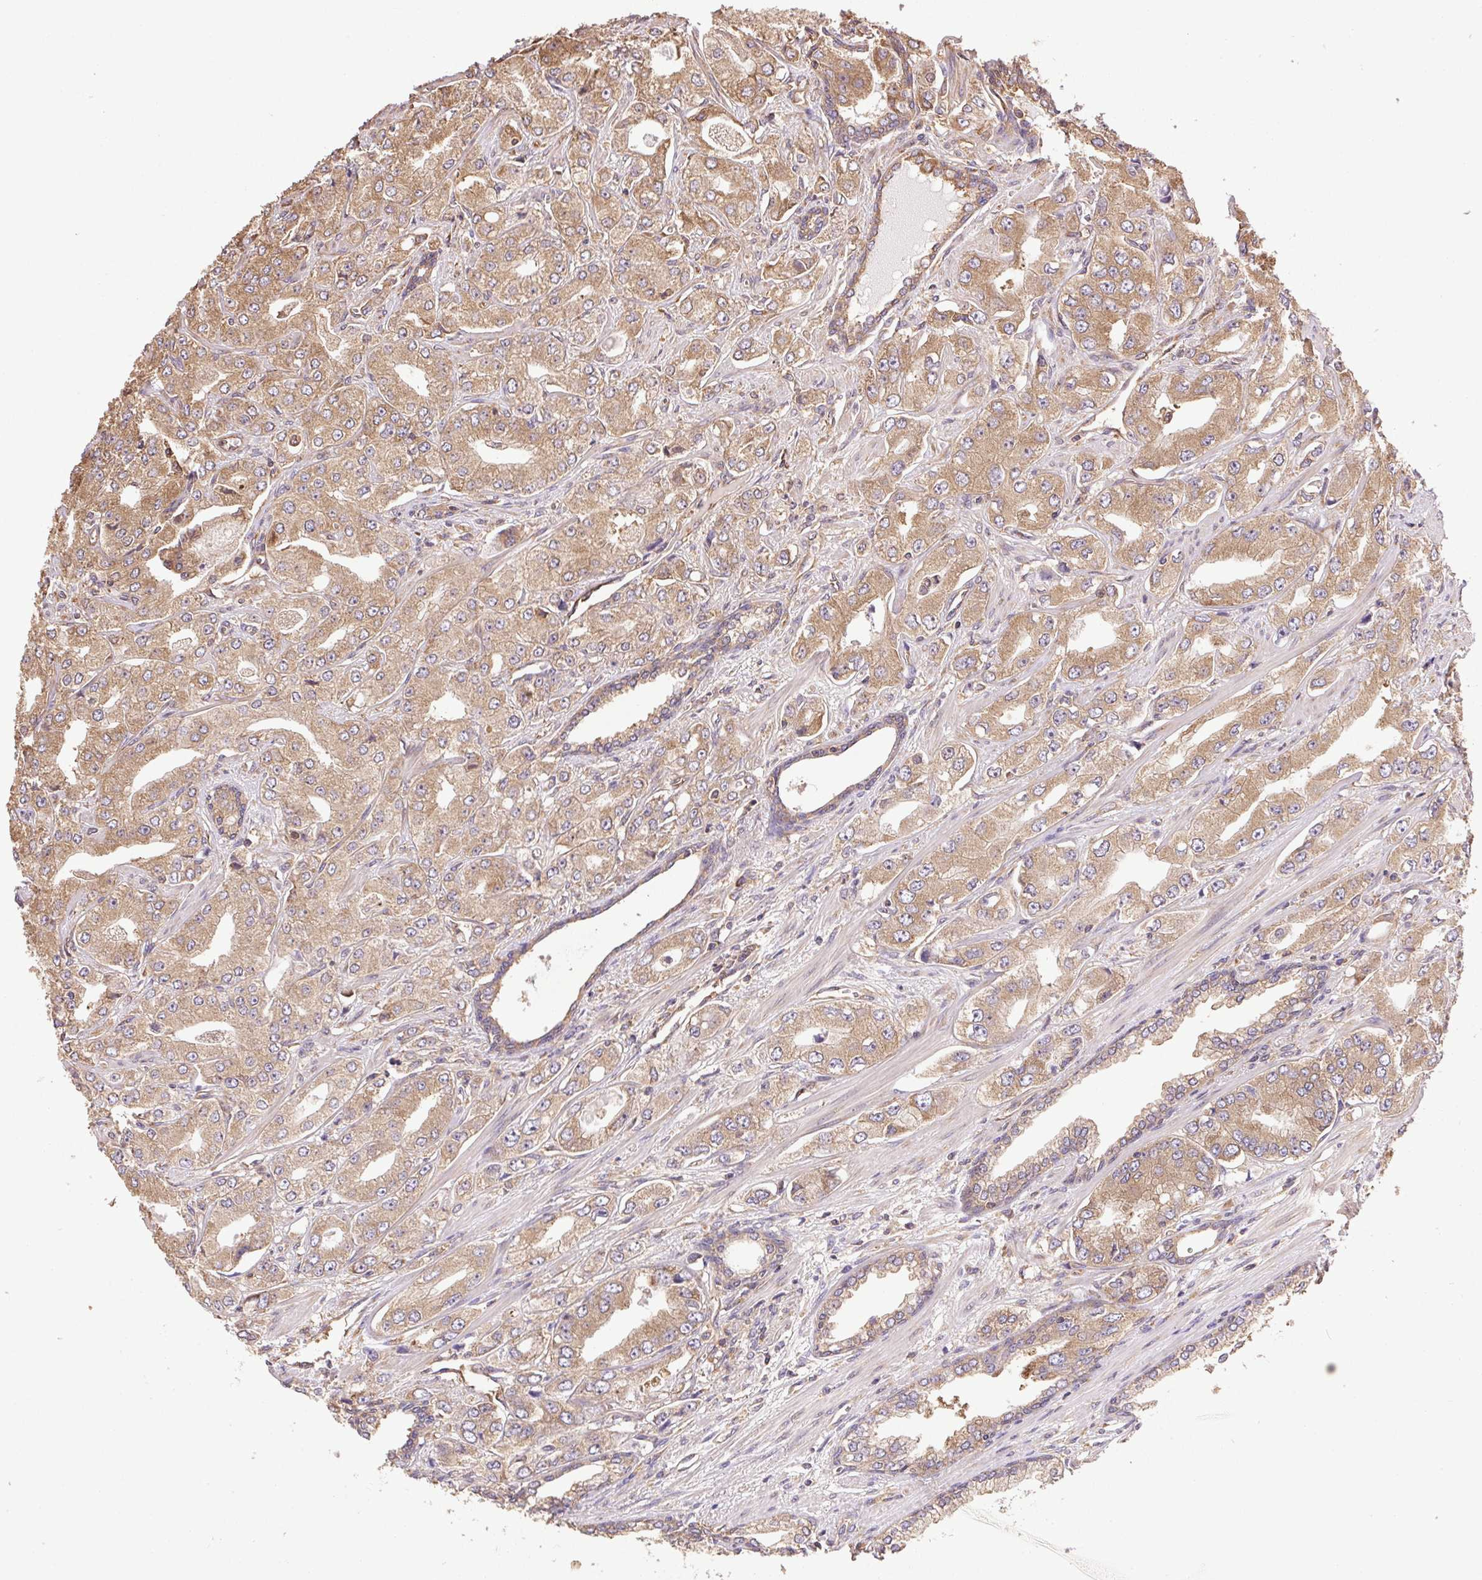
{"staining": {"intensity": "moderate", "quantity": ">75%", "location": "cytoplasmic/membranous"}, "tissue": "prostate cancer", "cell_type": "Tumor cells", "image_type": "cancer", "snomed": [{"axis": "morphology", "description": "Adenocarcinoma, Low grade"}, {"axis": "topography", "description": "Prostate"}], "caption": "A brown stain shows moderate cytoplasmic/membranous staining of a protein in human prostate cancer (adenocarcinoma (low-grade)) tumor cells. (brown staining indicates protein expression, while blue staining denotes nuclei).", "gene": "EIF2S1", "patient": {"sex": "male", "age": 60}}